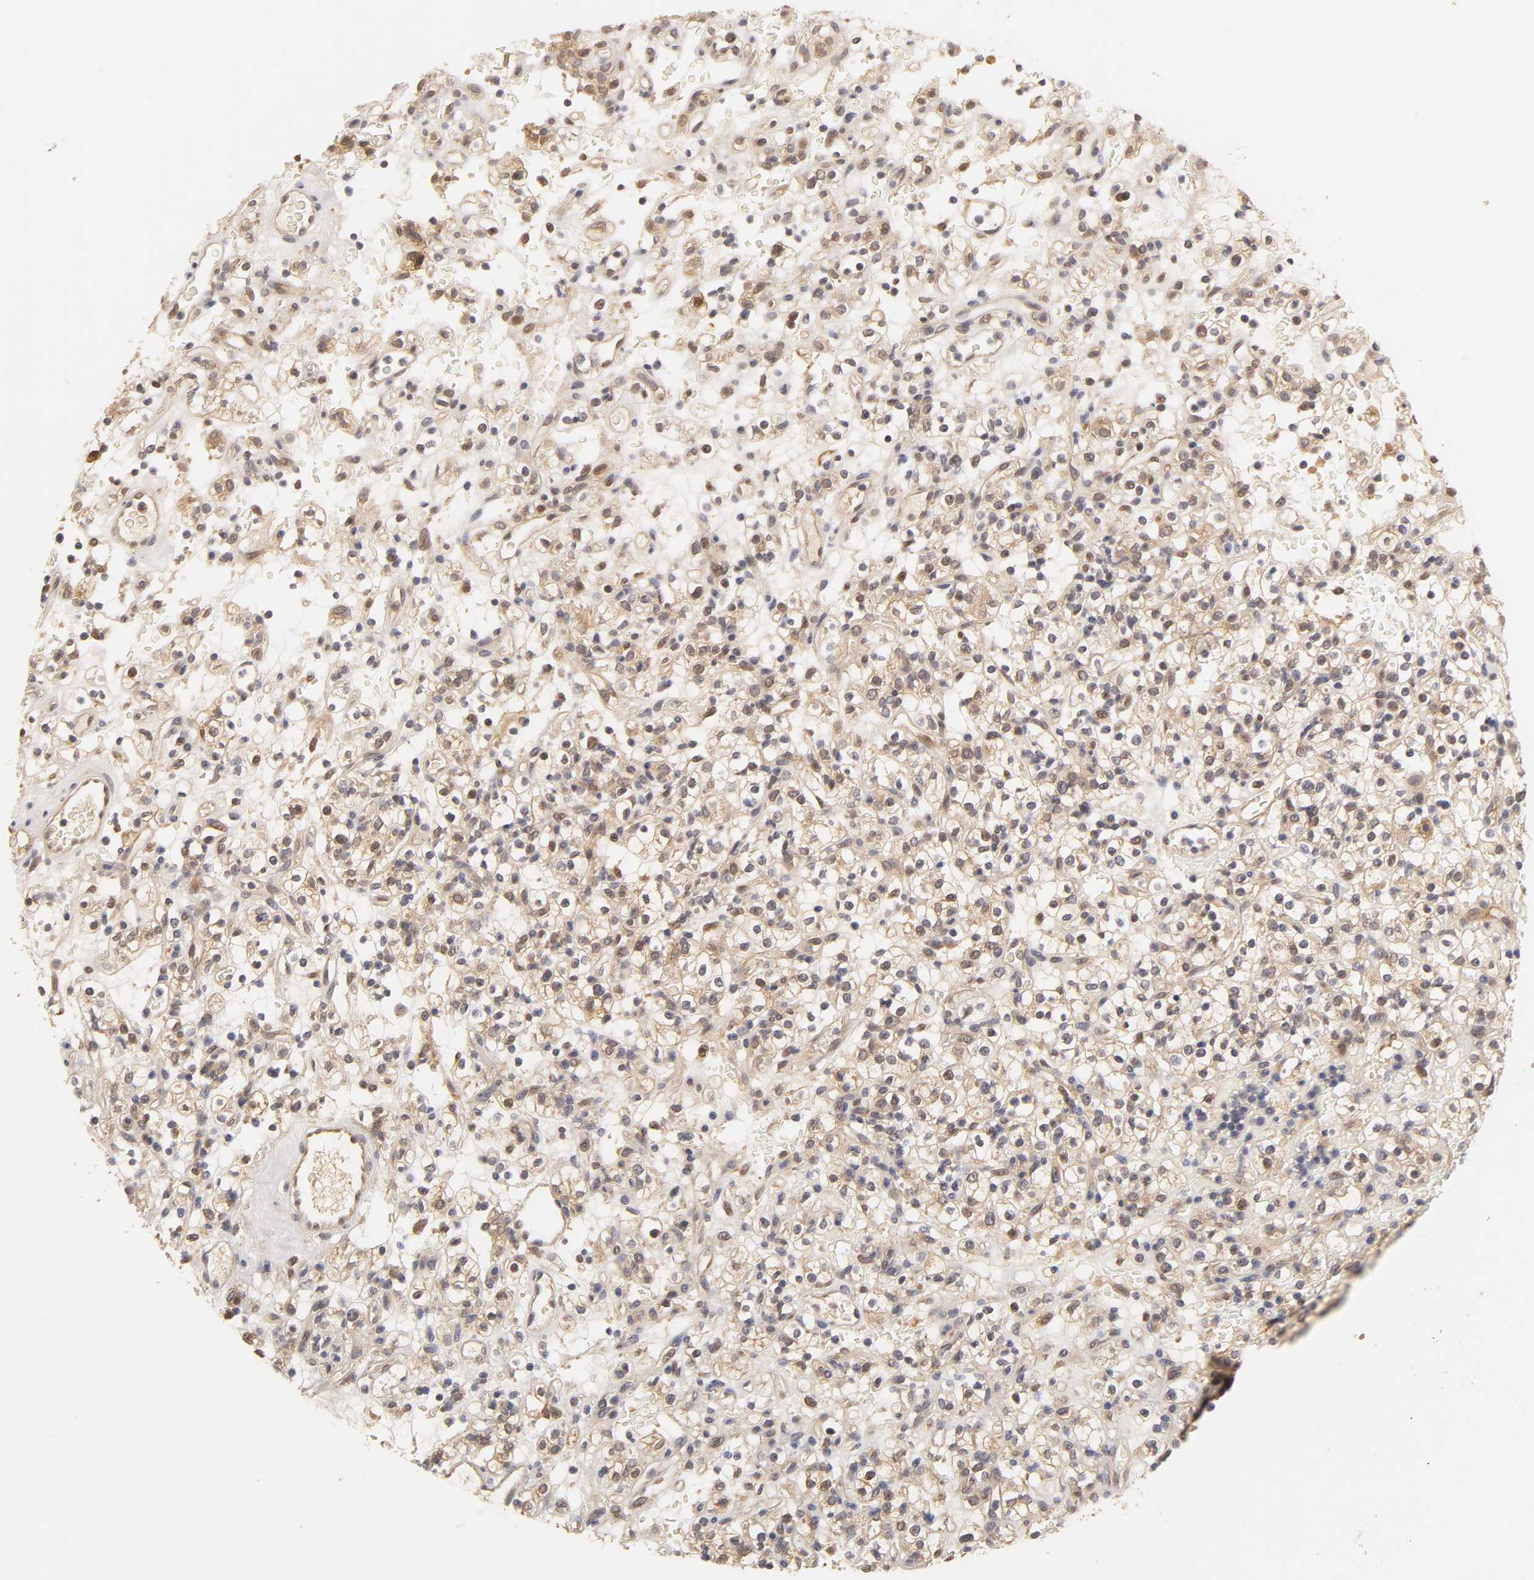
{"staining": {"intensity": "moderate", "quantity": ">75%", "location": "cytoplasmic/membranous,nuclear"}, "tissue": "renal cancer", "cell_type": "Tumor cells", "image_type": "cancer", "snomed": [{"axis": "morphology", "description": "Normal tissue, NOS"}, {"axis": "morphology", "description": "Adenocarcinoma, NOS"}, {"axis": "topography", "description": "Kidney"}], "caption": "IHC (DAB (3,3'-diaminobenzidine)) staining of human renal adenocarcinoma reveals moderate cytoplasmic/membranous and nuclear protein positivity in about >75% of tumor cells.", "gene": "GSTZ1", "patient": {"sex": "female", "age": 72}}